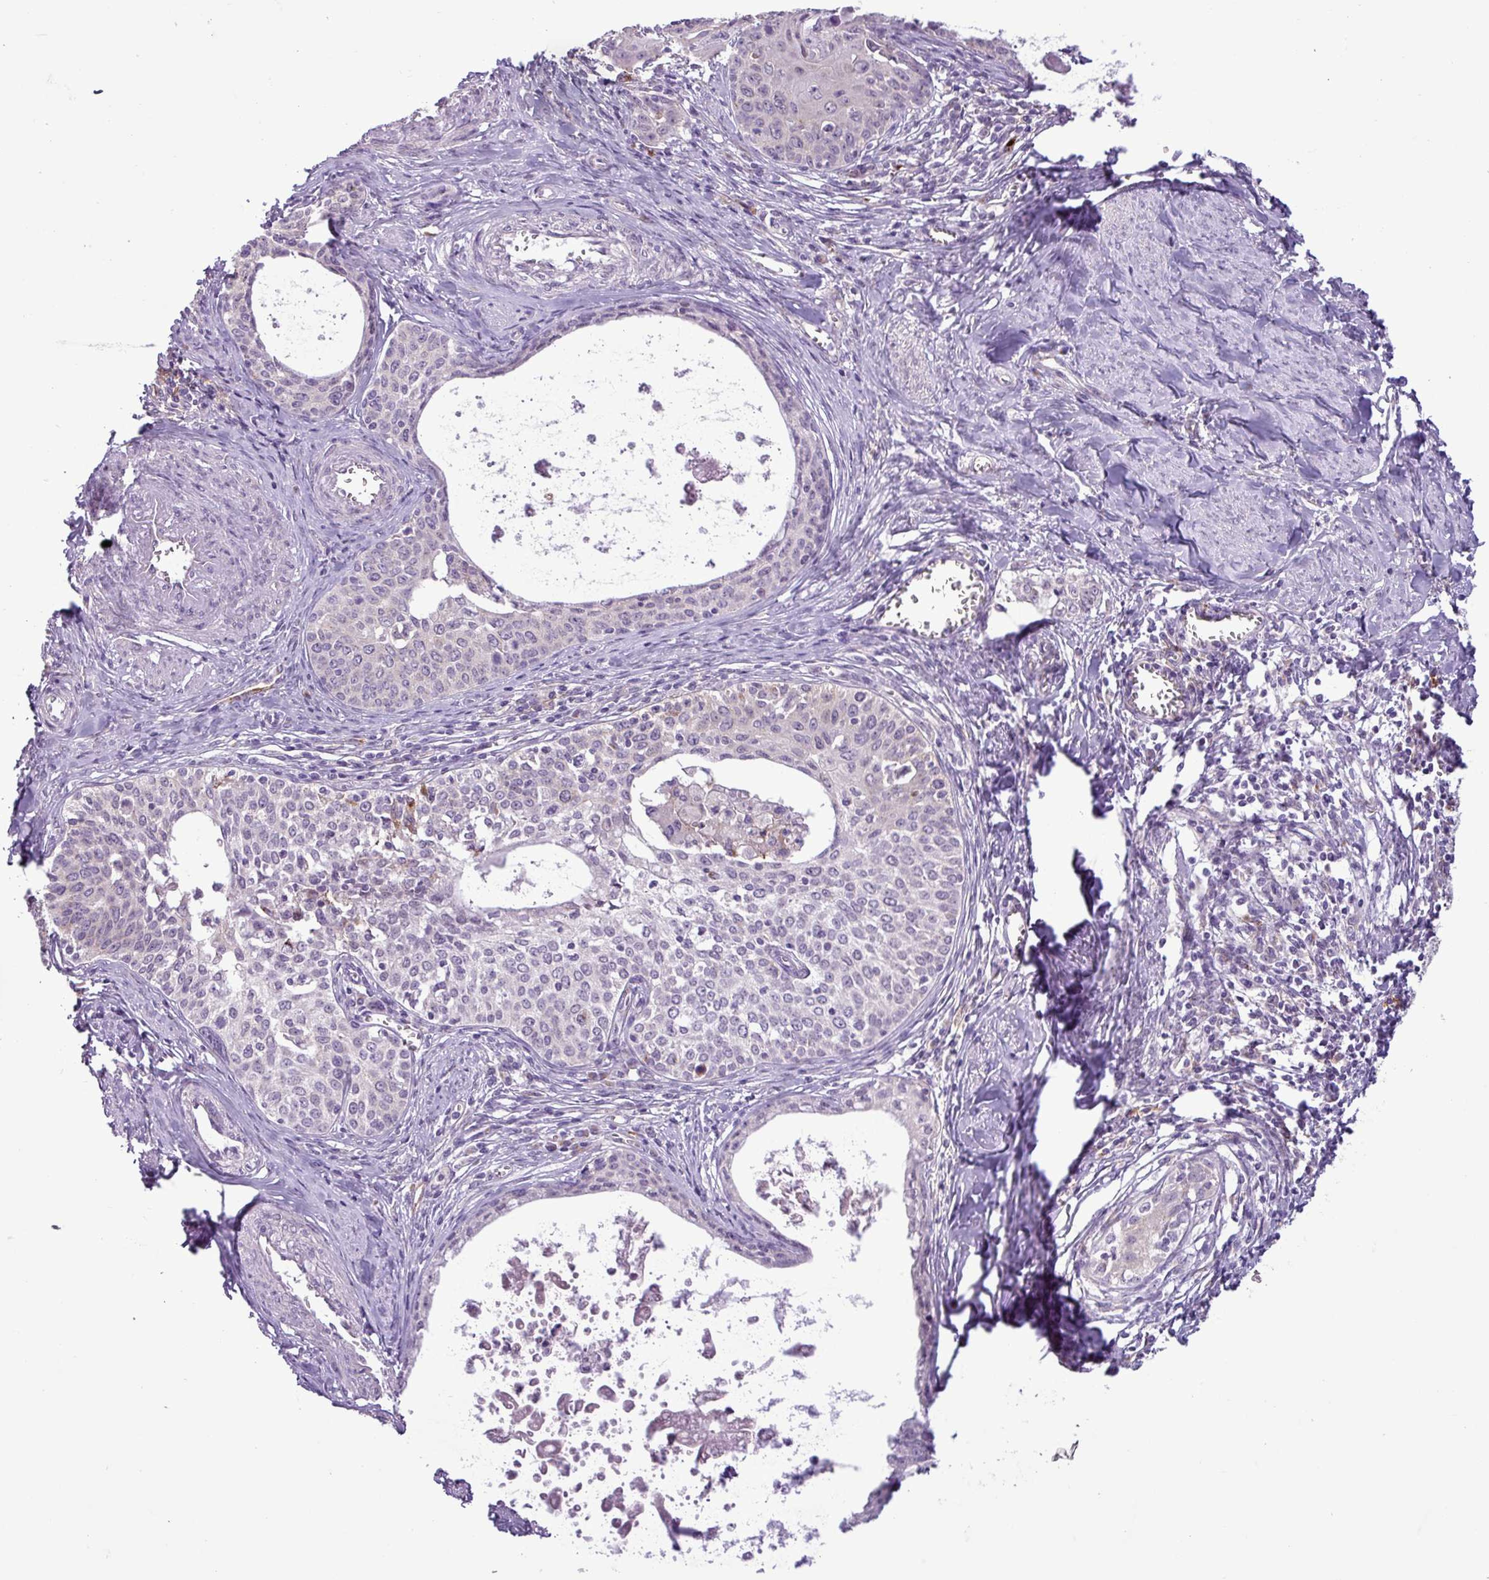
{"staining": {"intensity": "negative", "quantity": "none", "location": "none"}, "tissue": "cervical cancer", "cell_type": "Tumor cells", "image_type": "cancer", "snomed": [{"axis": "morphology", "description": "Squamous cell carcinoma, NOS"}, {"axis": "morphology", "description": "Adenocarcinoma, NOS"}, {"axis": "topography", "description": "Cervix"}], "caption": "Immunohistochemistry (IHC) image of neoplastic tissue: cervical adenocarcinoma stained with DAB shows no significant protein staining in tumor cells.", "gene": "C9orf24", "patient": {"sex": "female", "age": 52}}